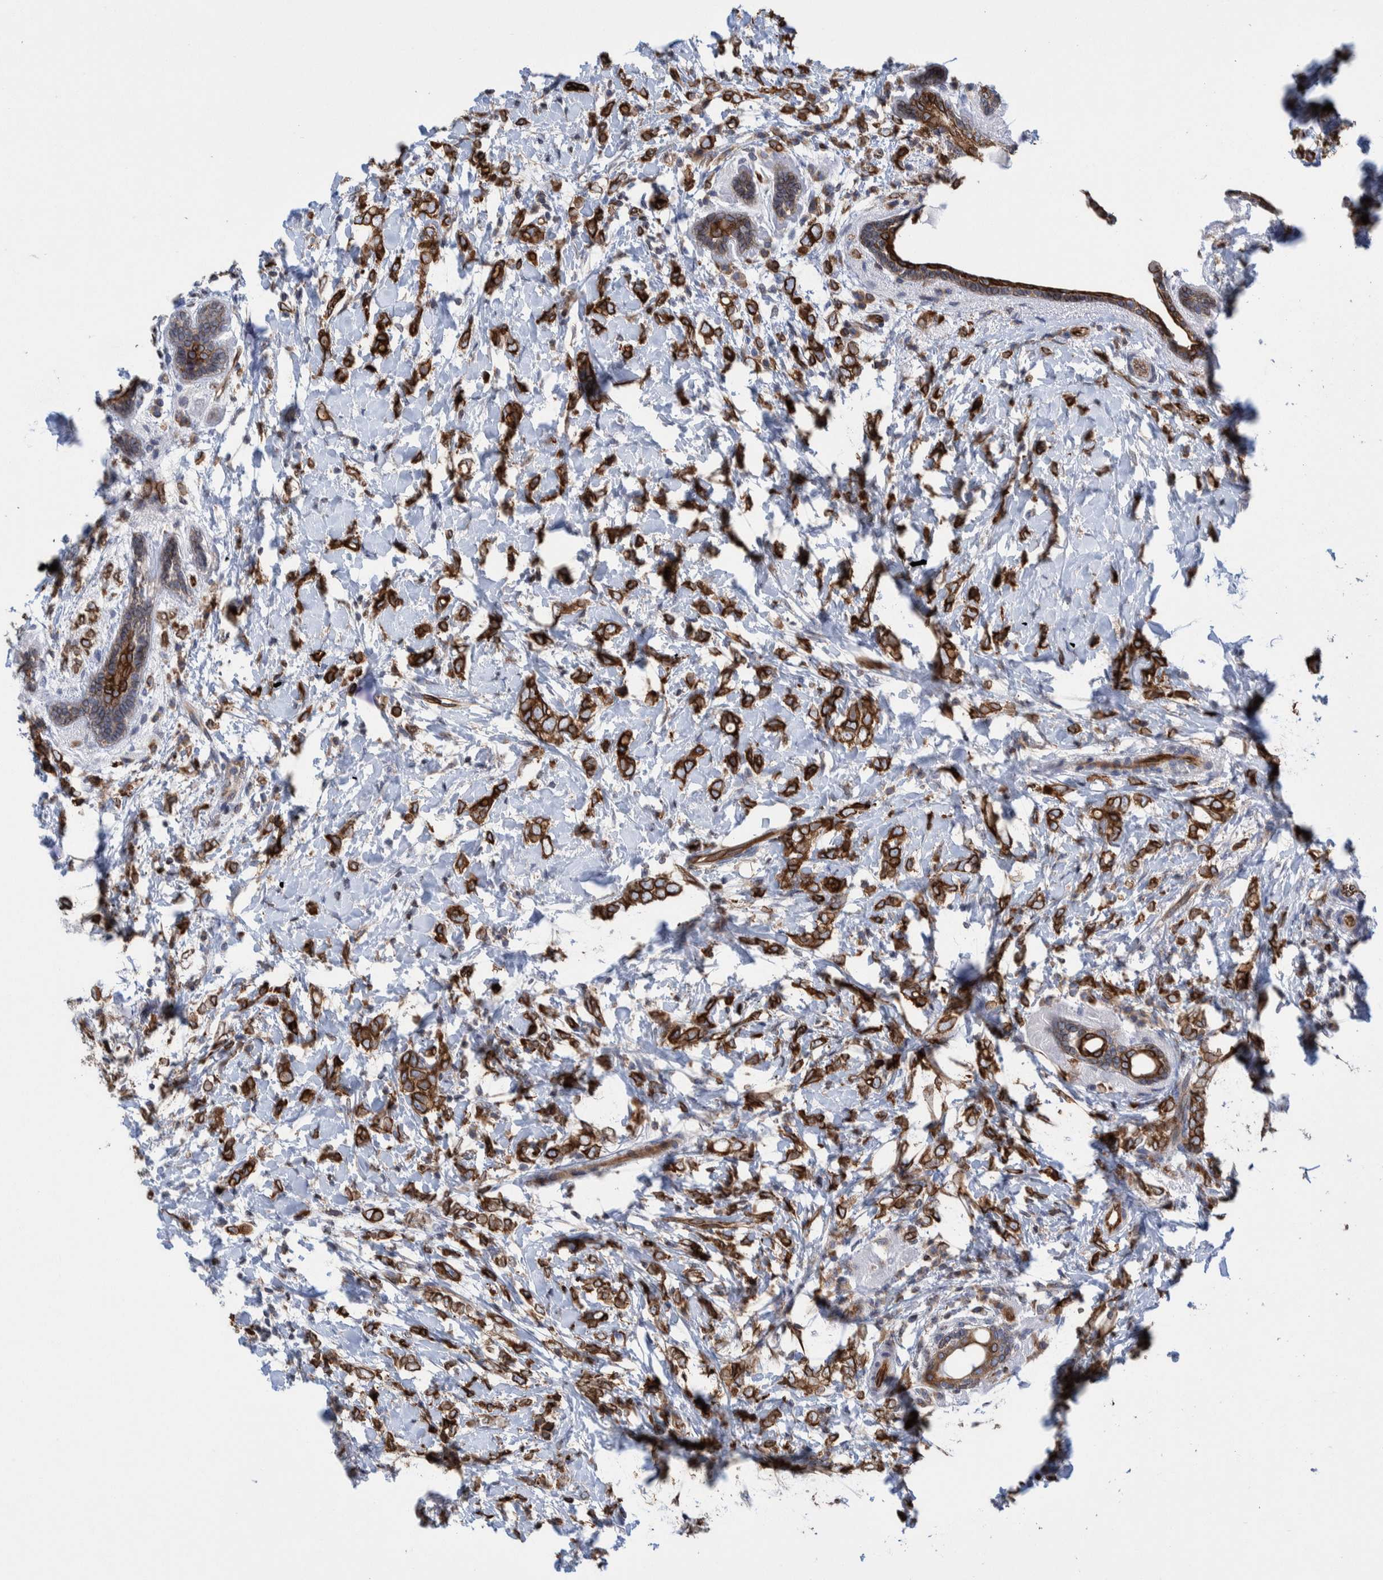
{"staining": {"intensity": "strong", "quantity": ">75%", "location": "cytoplasmic/membranous"}, "tissue": "breast cancer", "cell_type": "Tumor cells", "image_type": "cancer", "snomed": [{"axis": "morphology", "description": "Normal tissue, NOS"}, {"axis": "morphology", "description": "Lobular carcinoma"}, {"axis": "topography", "description": "Breast"}], "caption": "Immunohistochemistry photomicrograph of human breast cancer (lobular carcinoma) stained for a protein (brown), which exhibits high levels of strong cytoplasmic/membranous positivity in about >75% of tumor cells.", "gene": "THEM6", "patient": {"sex": "female", "age": 47}}